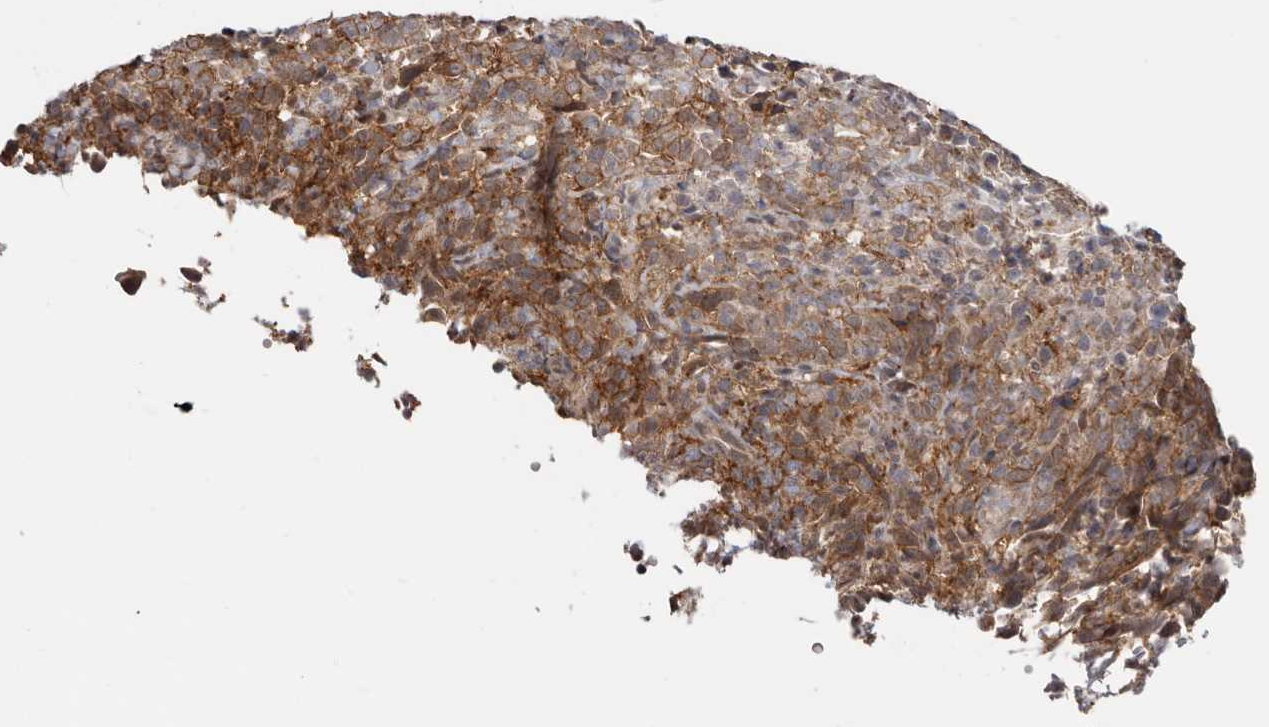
{"staining": {"intensity": "moderate", "quantity": ">75%", "location": "cytoplasmic/membranous"}, "tissue": "cervical cancer", "cell_type": "Tumor cells", "image_type": "cancer", "snomed": [{"axis": "morphology", "description": "Squamous cell carcinoma, NOS"}, {"axis": "topography", "description": "Cervix"}], "caption": "Immunohistochemical staining of cervical cancer demonstrates moderate cytoplasmic/membranous protein expression in about >75% of tumor cells.", "gene": "MOGAT2", "patient": {"sex": "female", "age": 46}}